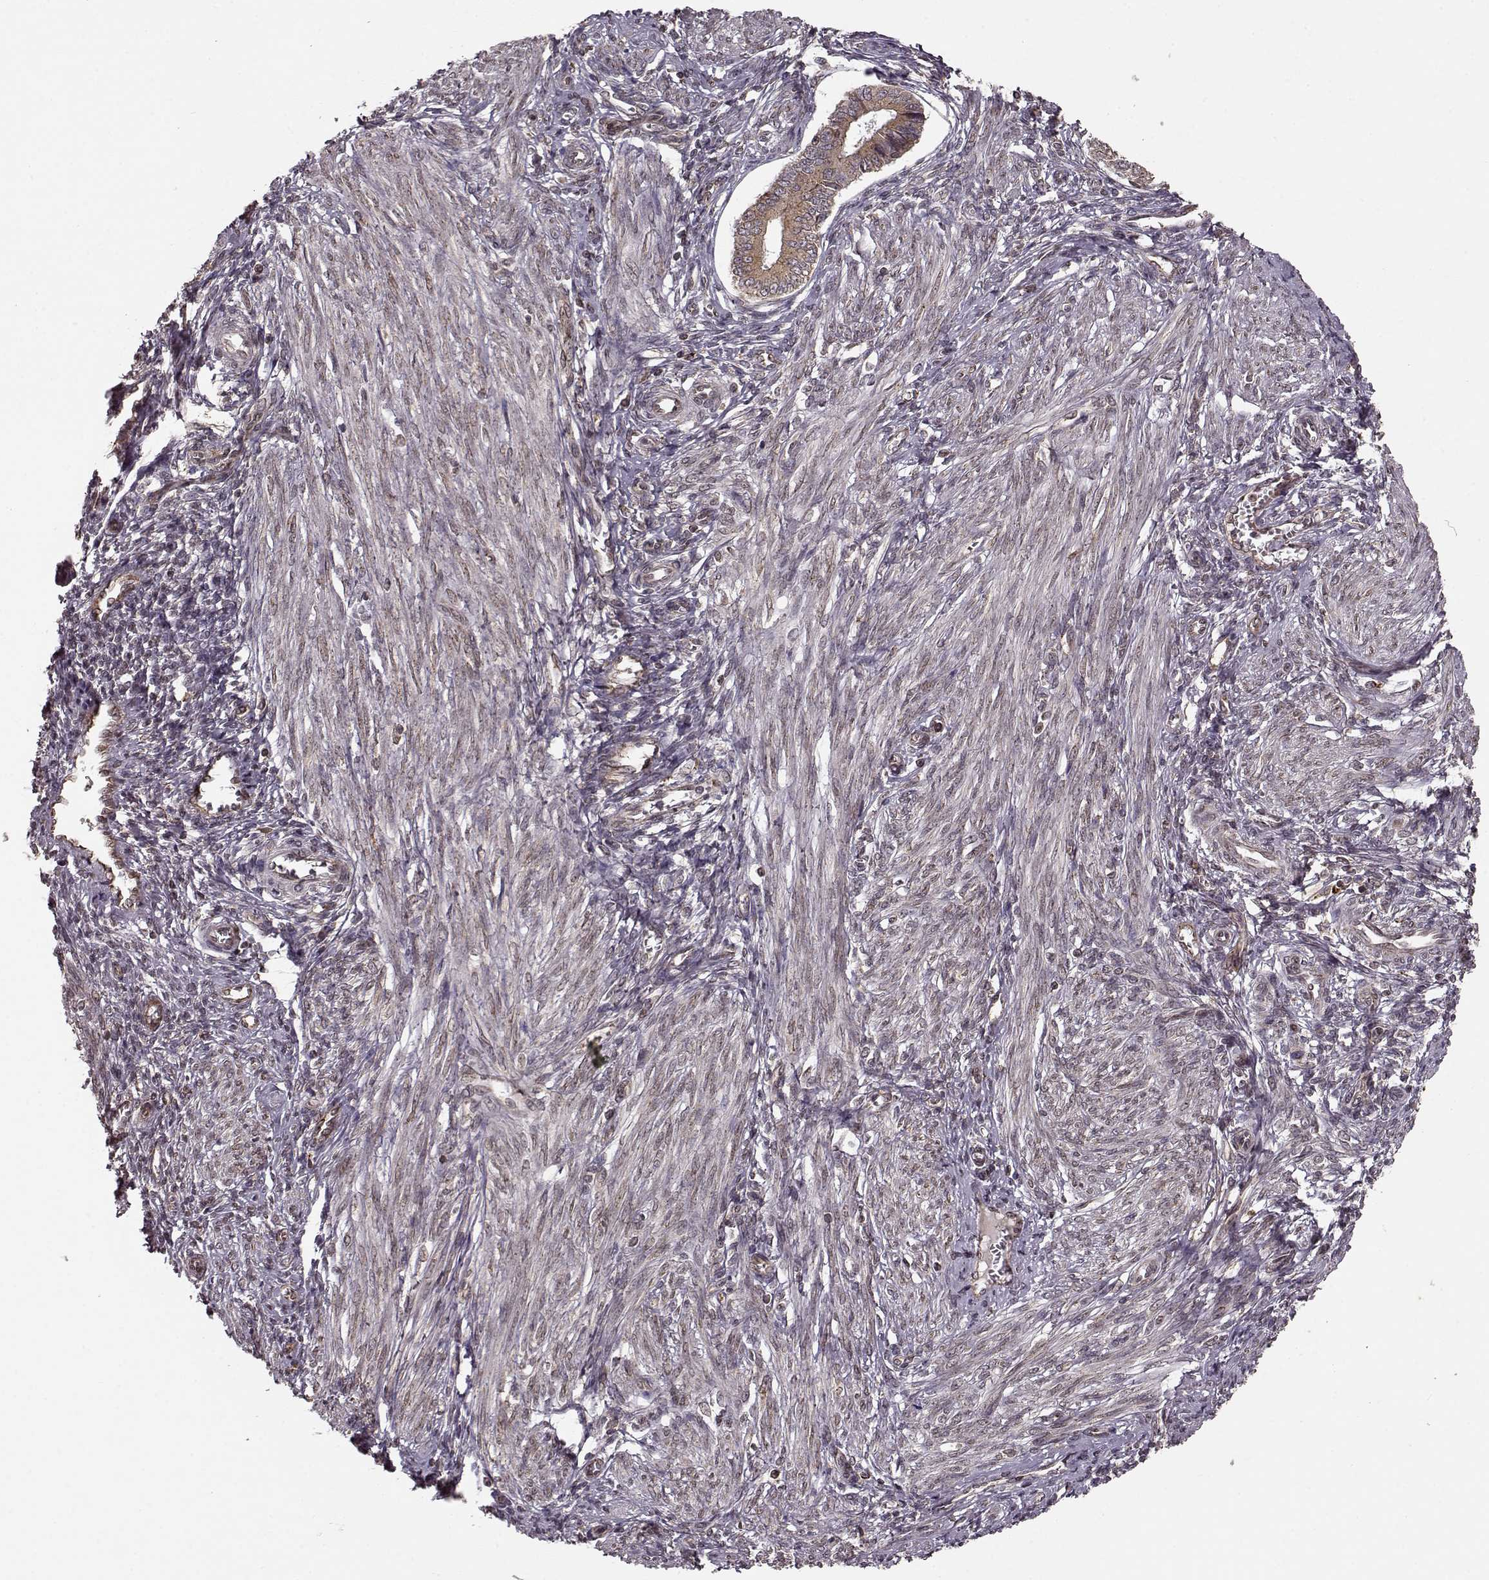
{"staining": {"intensity": "moderate", "quantity": "25%-75%", "location": "cytoplasmic/membranous"}, "tissue": "endometrium", "cell_type": "Cells in endometrial stroma", "image_type": "normal", "snomed": [{"axis": "morphology", "description": "Normal tissue, NOS"}, {"axis": "topography", "description": "Endometrium"}], "caption": "The photomicrograph displays immunohistochemical staining of benign endometrium. There is moderate cytoplasmic/membranous staining is identified in approximately 25%-75% of cells in endometrial stroma.", "gene": "YIPF5", "patient": {"sex": "female", "age": 42}}